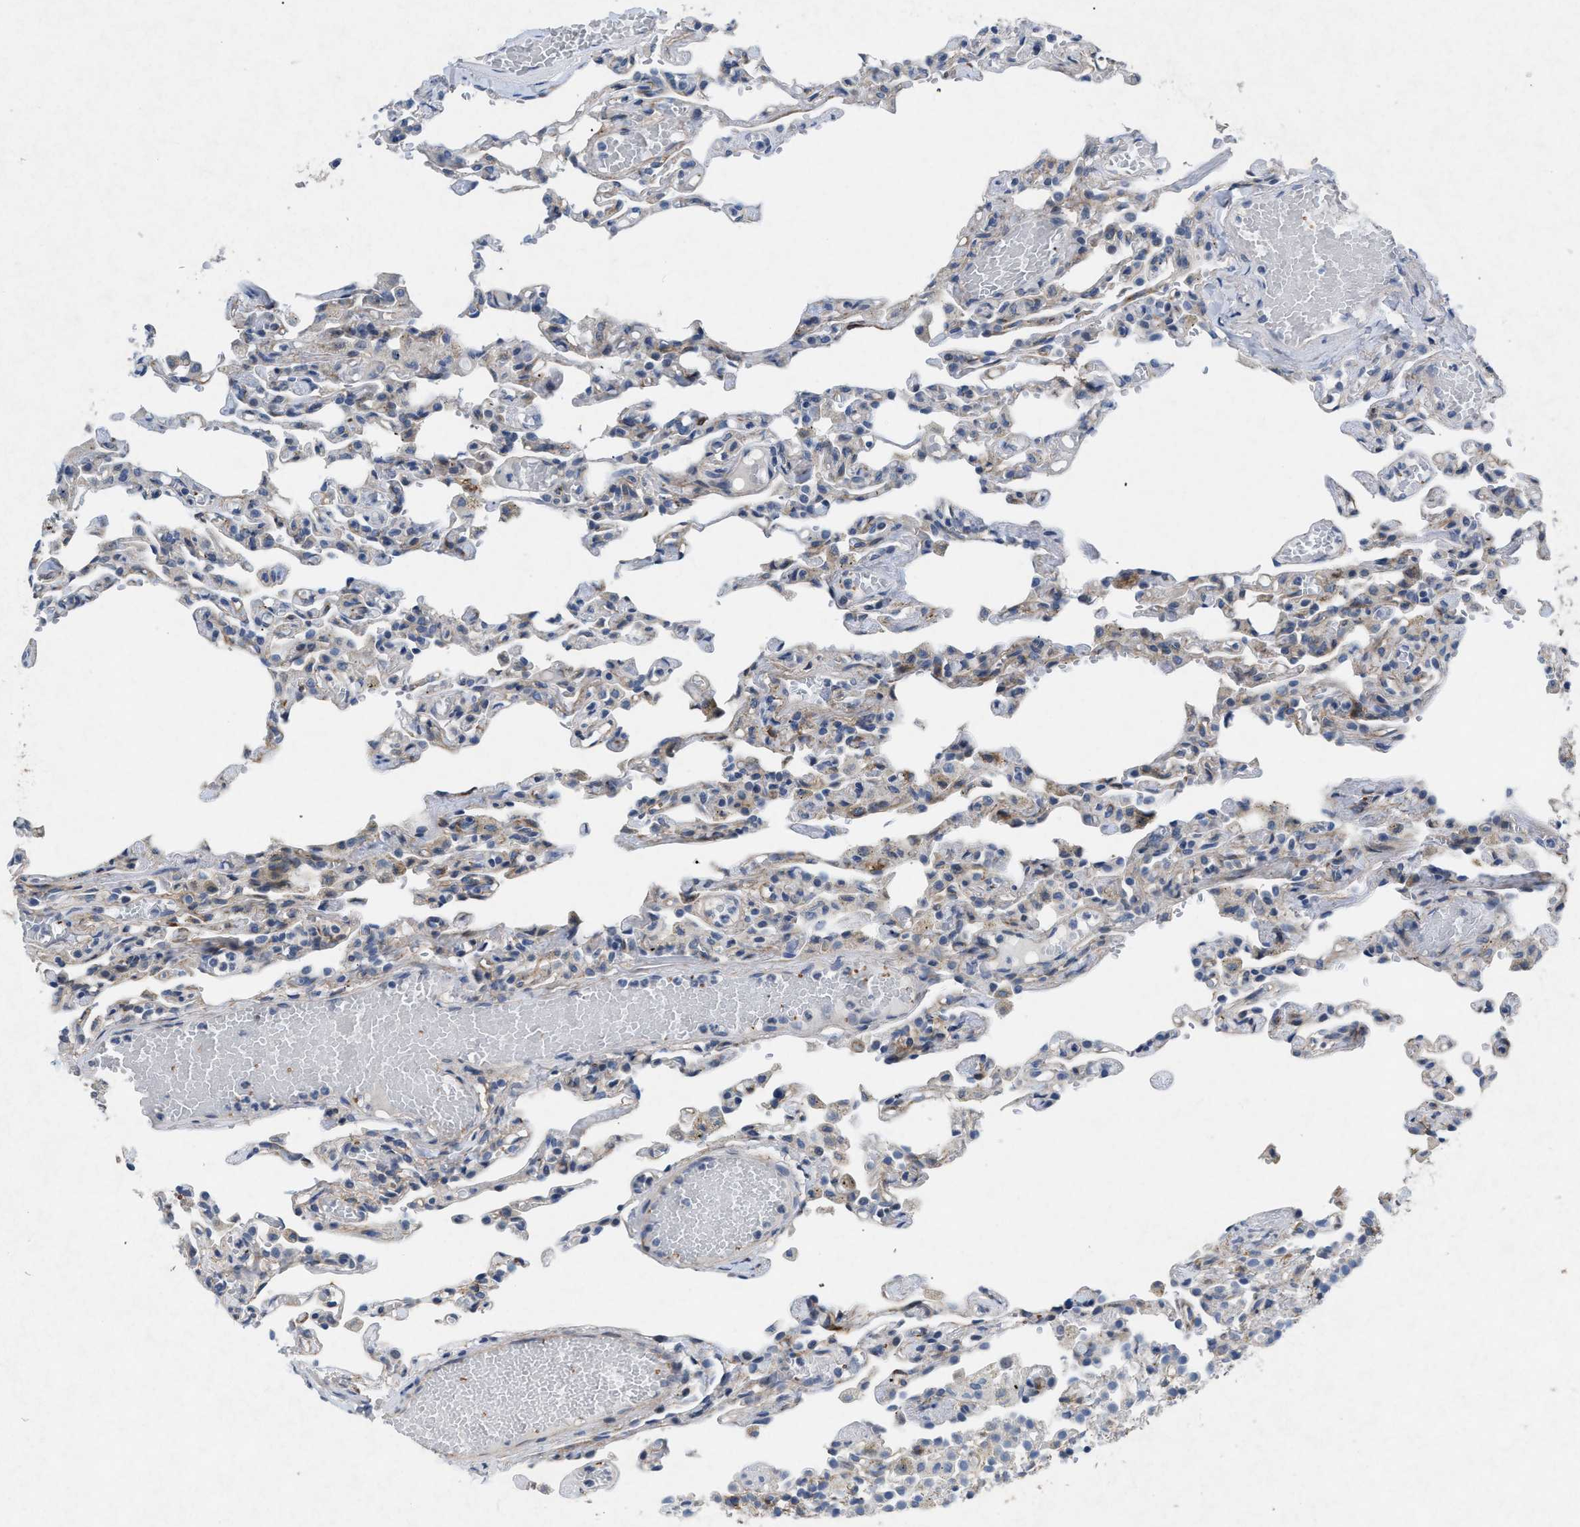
{"staining": {"intensity": "negative", "quantity": "none", "location": "none"}, "tissue": "lung", "cell_type": "Alveolar cells", "image_type": "normal", "snomed": [{"axis": "morphology", "description": "Normal tissue, NOS"}, {"axis": "topography", "description": "Lung"}], "caption": "Immunohistochemistry (IHC) micrograph of normal human lung stained for a protein (brown), which shows no expression in alveolar cells.", "gene": "PDGFRA", "patient": {"sex": "male", "age": 21}}